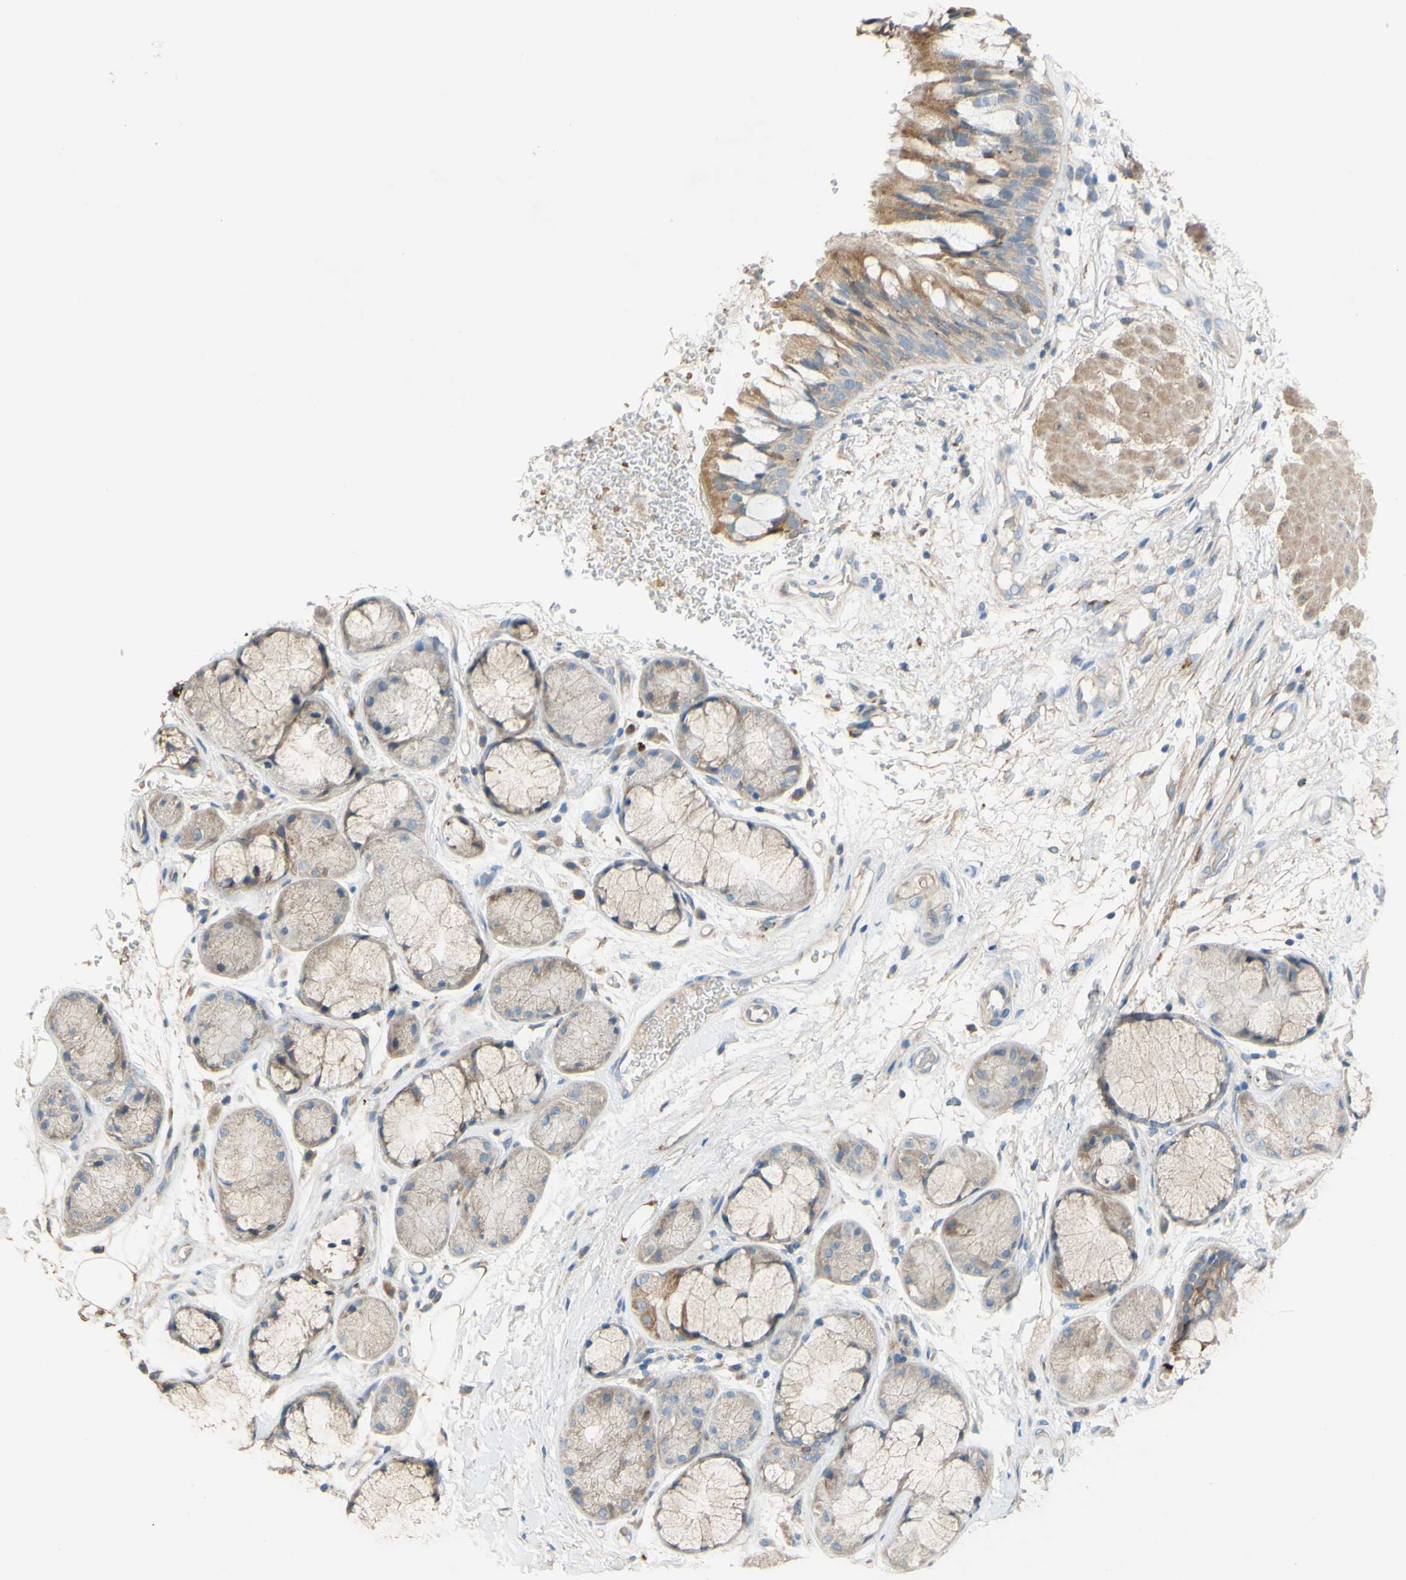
{"staining": {"intensity": "moderate", "quantity": ">75%", "location": "cytoplasmic/membranous"}, "tissue": "bronchus", "cell_type": "Respiratory epithelial cells", "image_type": "normal", "snomed": [{"axis": "morphology", "description": "Normal tissue, NOS"}, {"axis": "topography", "description": "Bronchus"}], "caption": "Respiratory epithelial cells reveal medium levels of moderate cytoplasmic/membranous positivity in approximately >75% of cells in normal human bronchus. Immunohistochemistry (ihc) stains the protein in brown and the nuclei are stained blue.", "gene": "DKK3", "patient": {"sex": "male", "age": 66}}